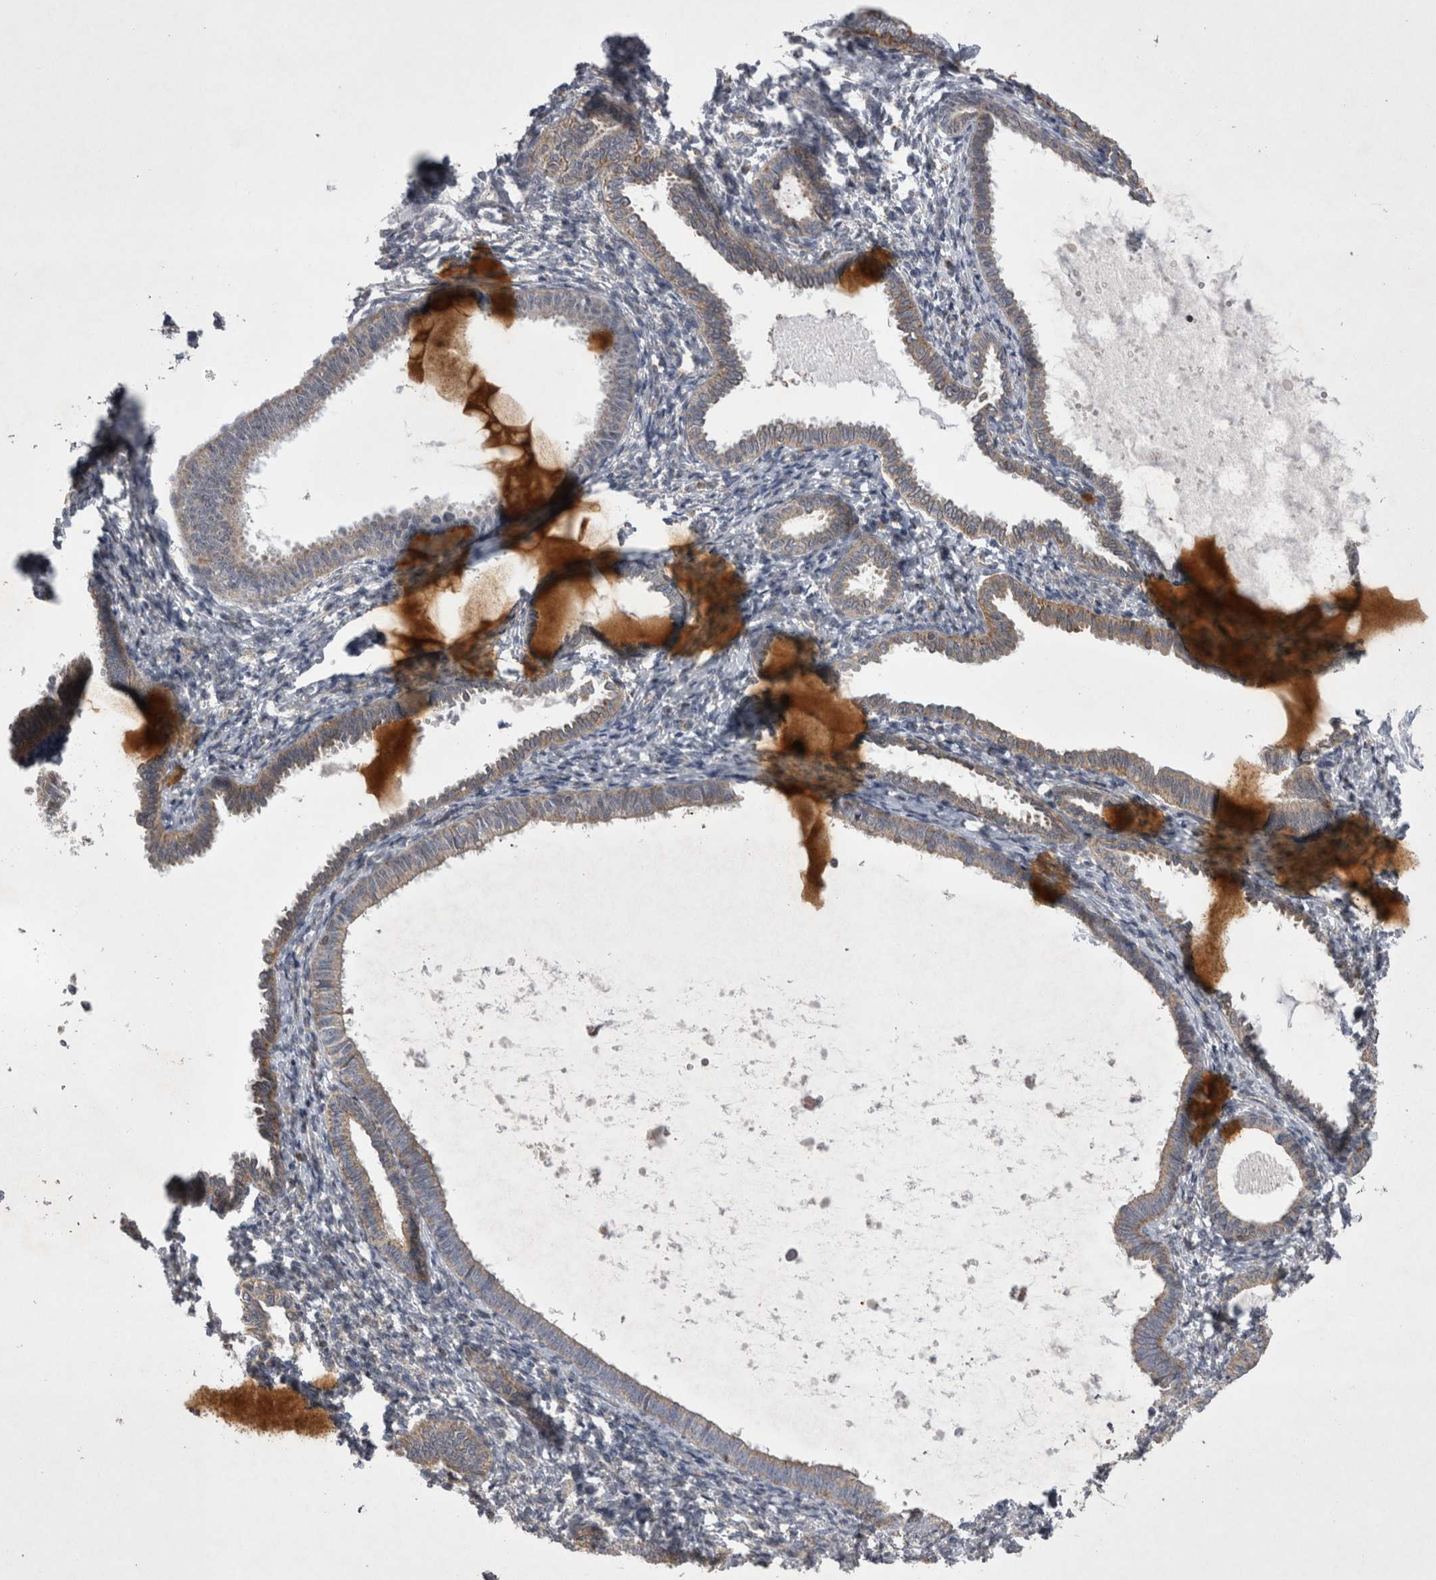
{"staining": {"intensity": "negative", "quantity": "none", "location": "none"}, "tissue": "endometrium", "cell_type": "Cells in endometrial stroma", "image_type": "normal", "snomed": [{"axis": "morphology", "description": "Normal tissue, NOS"}, {"axis": "topography", "description": "Endometrium"}], "caption": "Photomicrograph shows no significant protein expression in cells in endometrial stroma of normal endometrium. (Immunohistochemistry, brightfield microscopy, high magnification).", "gene": "TSPOAP1", "patient": {"sex": "female", "age": 77}}